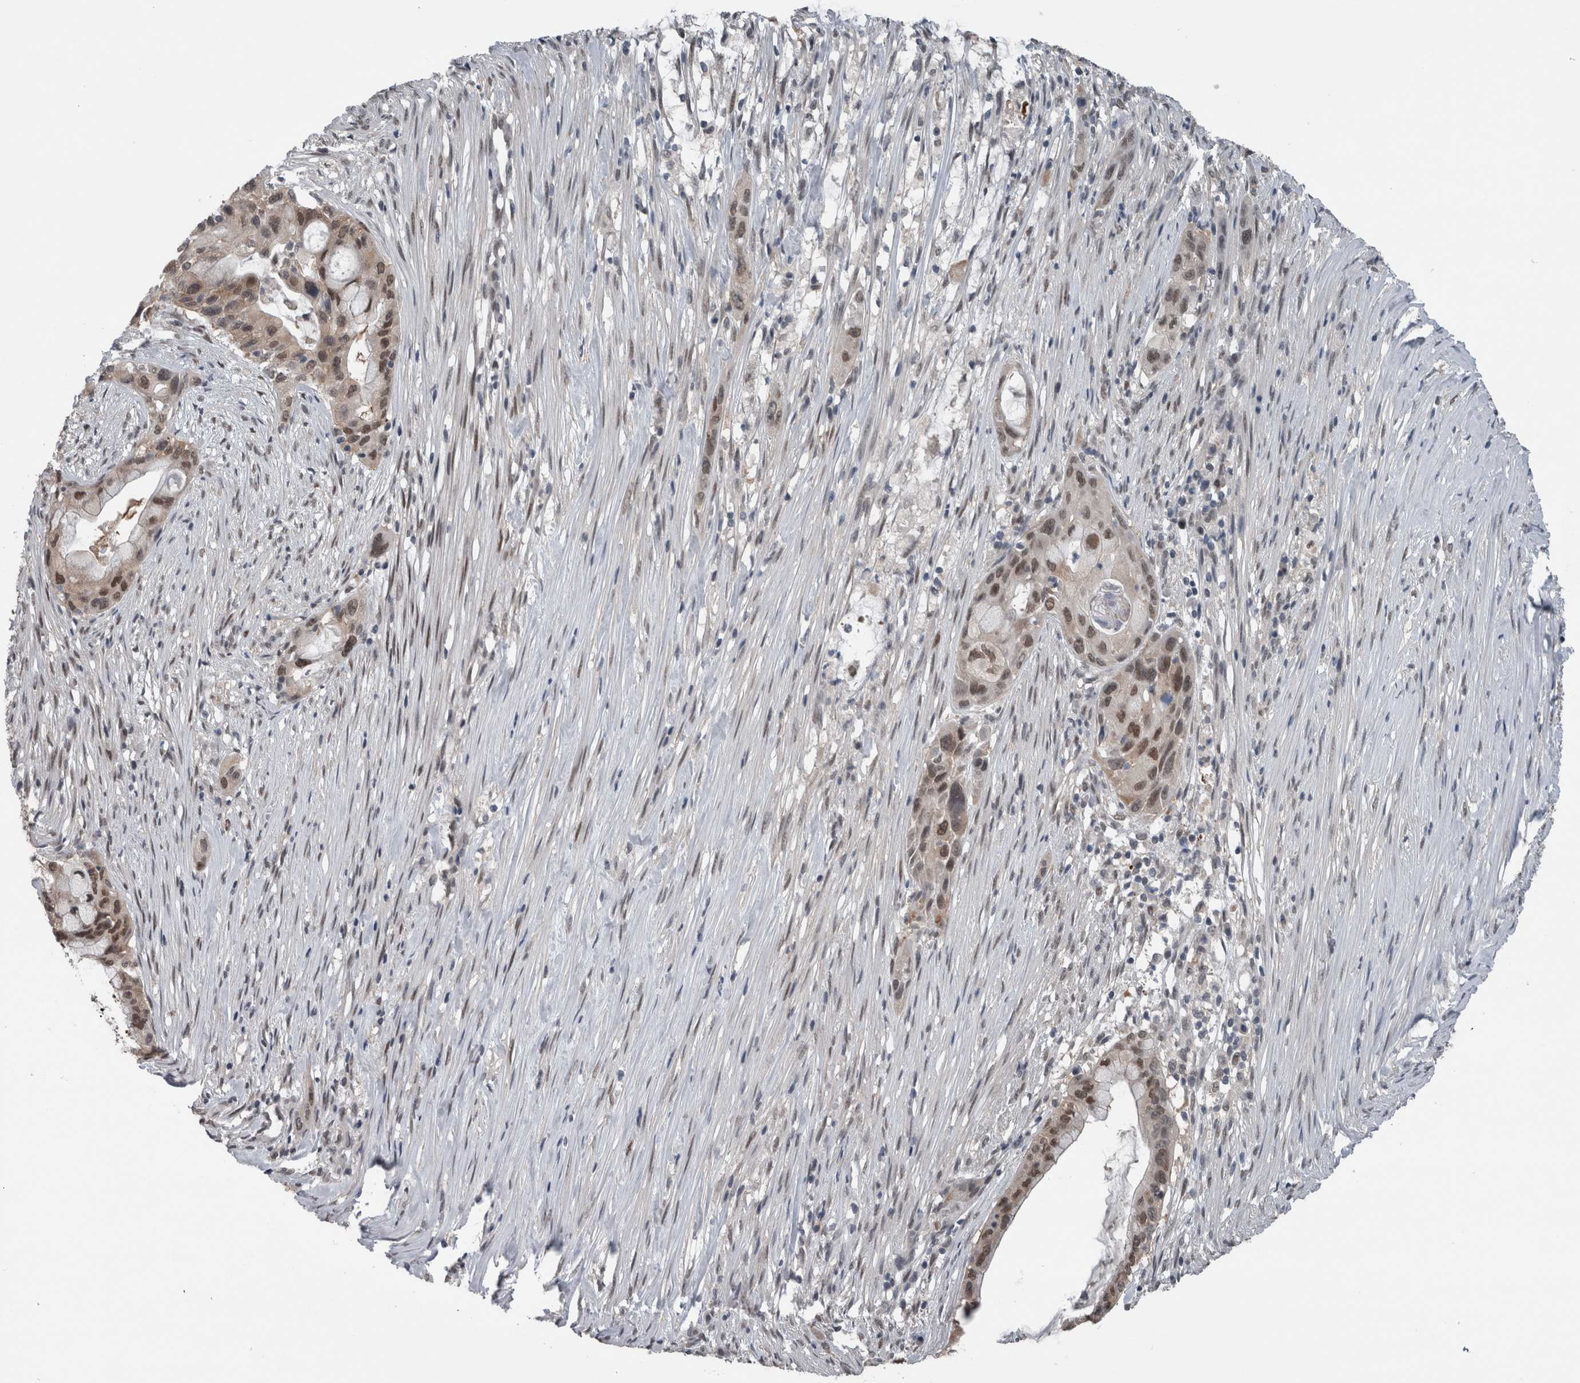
{"staining": {"intensity": "moderate", "quantity": ">75%", "location": "nuclear"}, "tissue": "pancreatic cancer", "cell_type": "Tumor cells", "image_type": "cancer", "snomed": [{"axis": "morphology", "description": "Adenocarcinoma, NOS"}, {"axis": "topography", "description": "Pancreas"}], "caption": "Pancreatic cancer stained for a protein demonstrates moderate nuclear positivity in tumor cells.", "gene": "ZBTB21", "patient": {"sex": "male", "age": 53}}